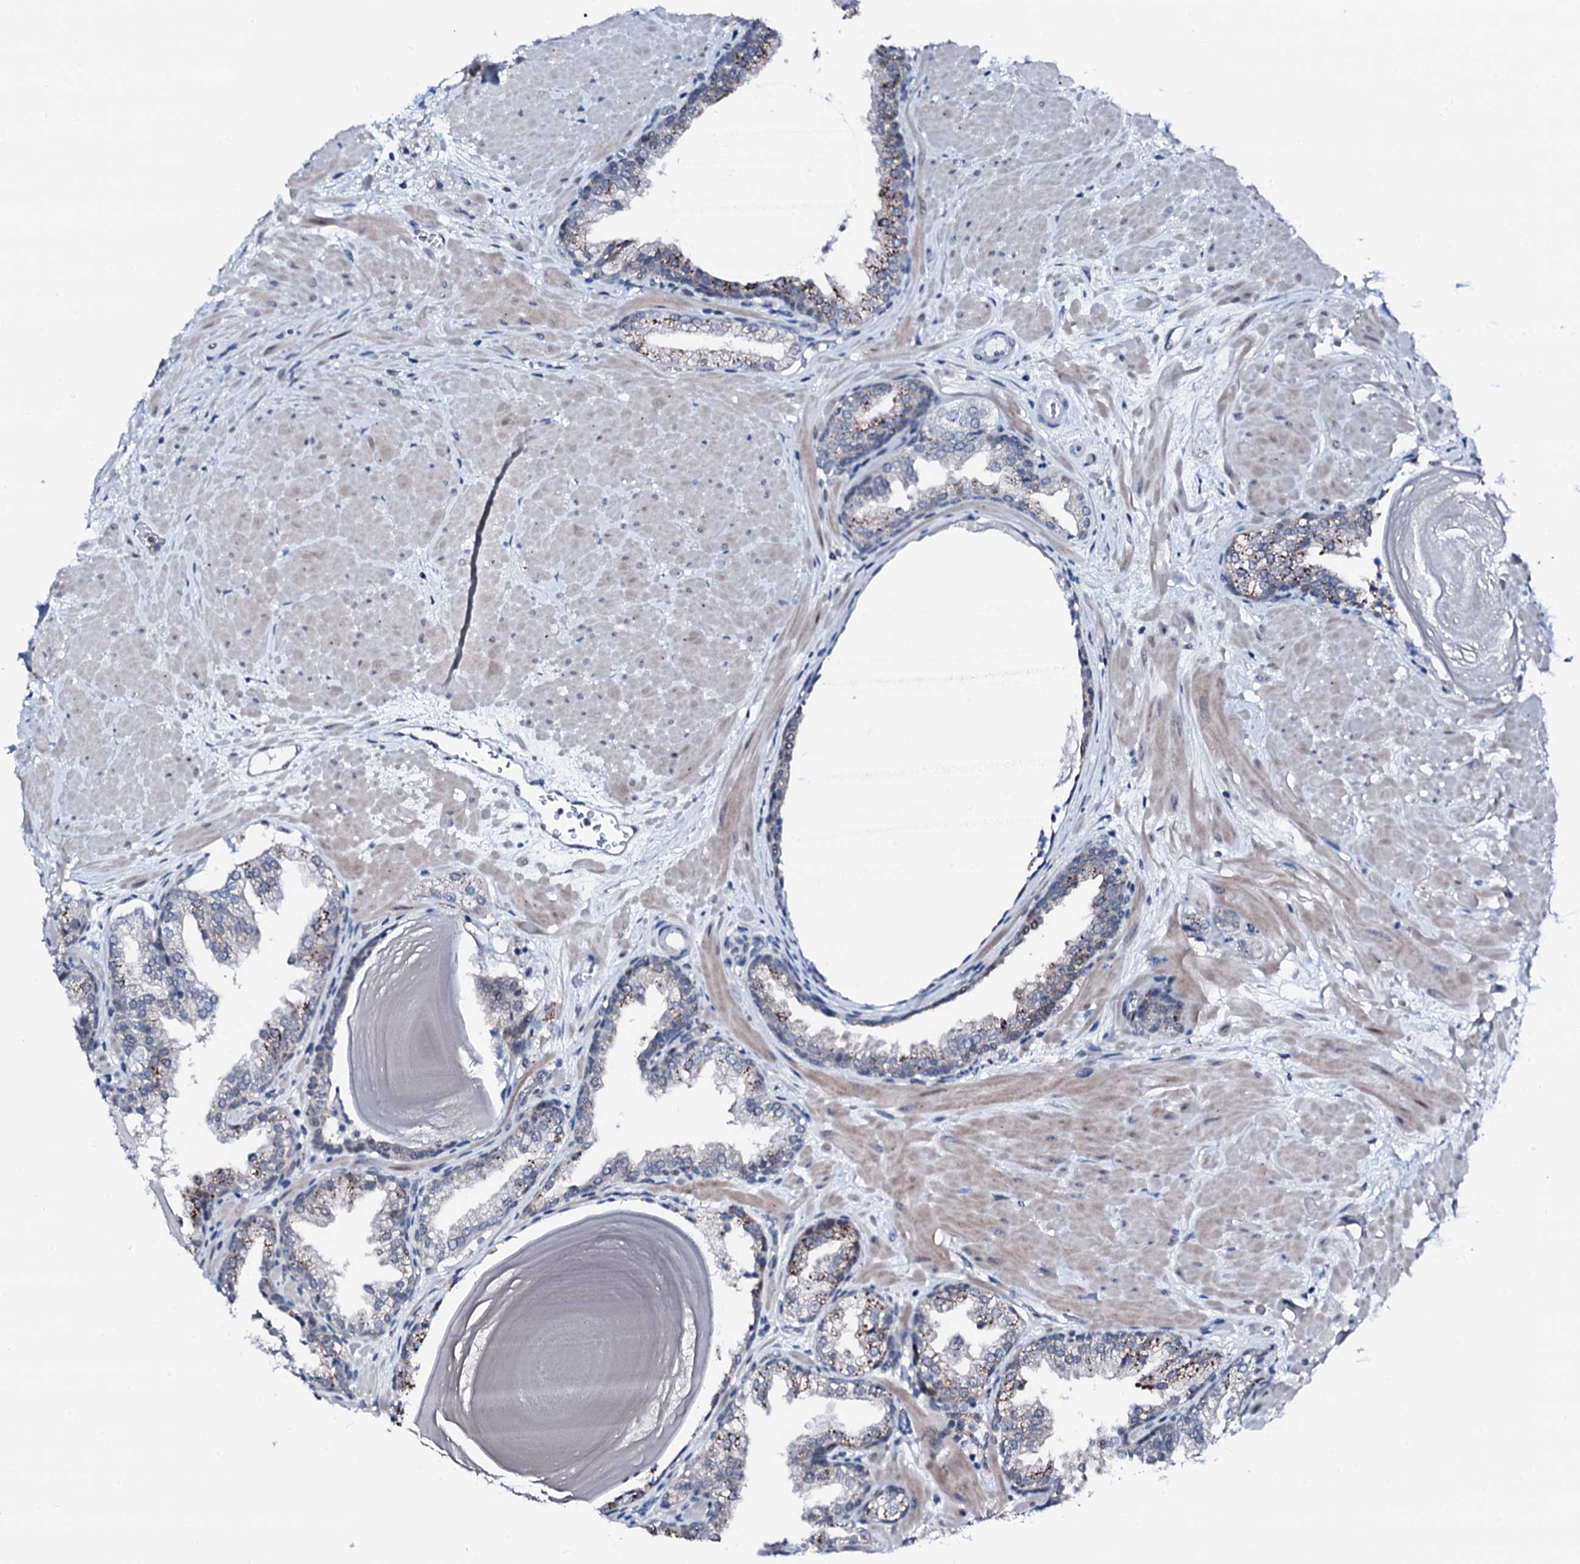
{"staining": {"intensity": "negative", "quantity": "none", "location": "none"}, "tissue": "prostate", "cell_type": "Glandular cells", "image_type": "normal", "snomed": [{"axis": "morphology", "description": "Normal tissue, NOS"}, {"axis": "topography", "description": "Prostate"}], "caption": "The immunohistochemistry (IHC) photomicrograph has no significant staining in glandular cells of prostate.", "gene": "TRAFD1", "patient": {"sex": "male", "age": 48}}